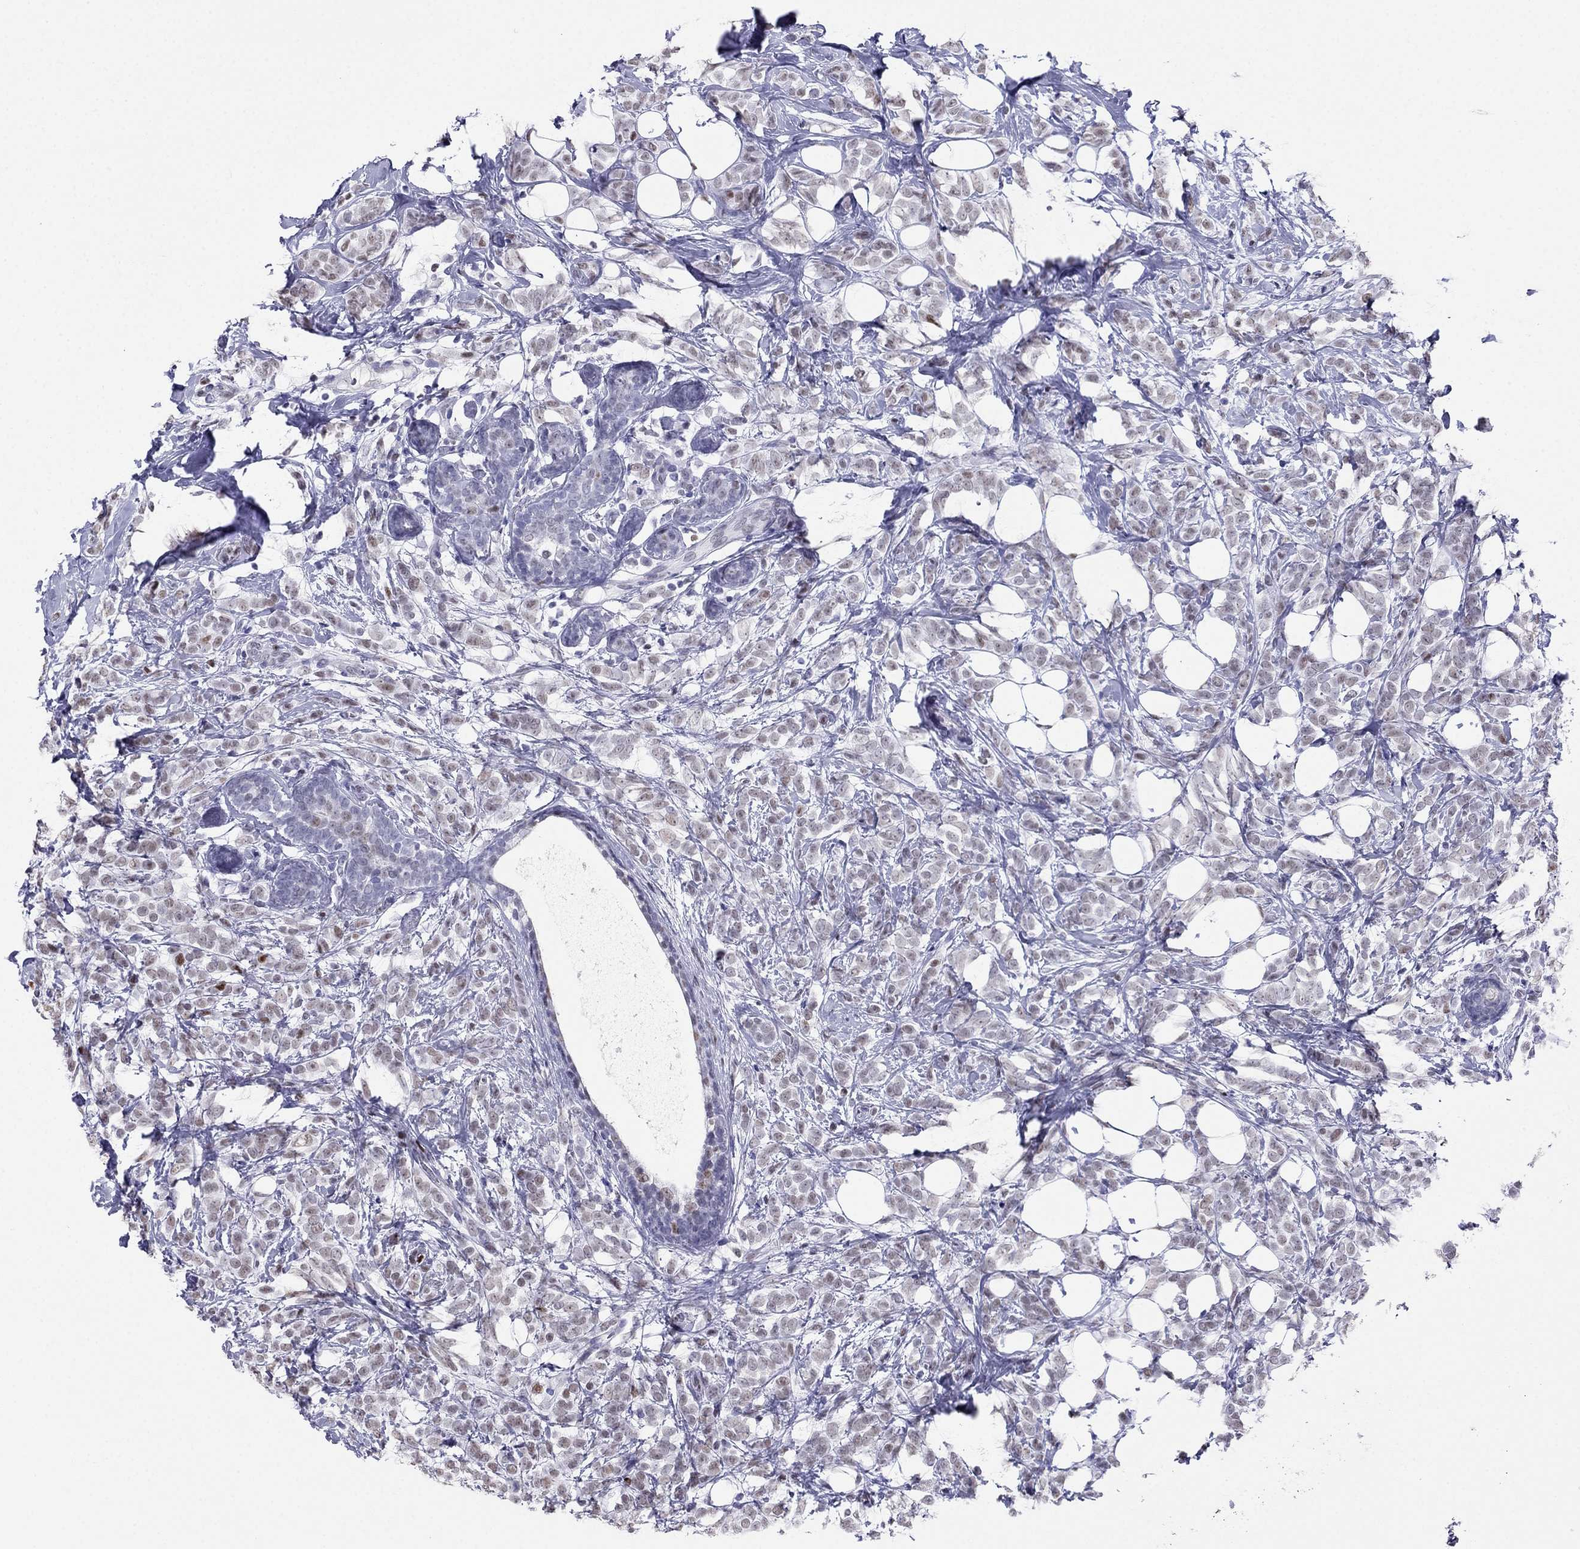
{"staining": {"intensity": "weak", "quantity": "25%-75%", "location": "nuclear"}, "tissue": "breast cancer", "cell_type": "Tumor cells", "image_type": "cancer", "snomed": [{"axis": "morphology", "description": "Lobular carcinoma"}, {"axis": "topography", "description": "Breast"}], "caption": "Breast lobular carcinoma tissue demonstrates weak nuclear staining in approximately 25%-75% of tumor cells Using DAB (3,3'-diaminobenzidine) (brown) and hematoxylin (blue) stains, captured at high magnification using brightfield microscopy.", "gene": "PPM1G", "patient": {"sex": "female", "age": 49}}